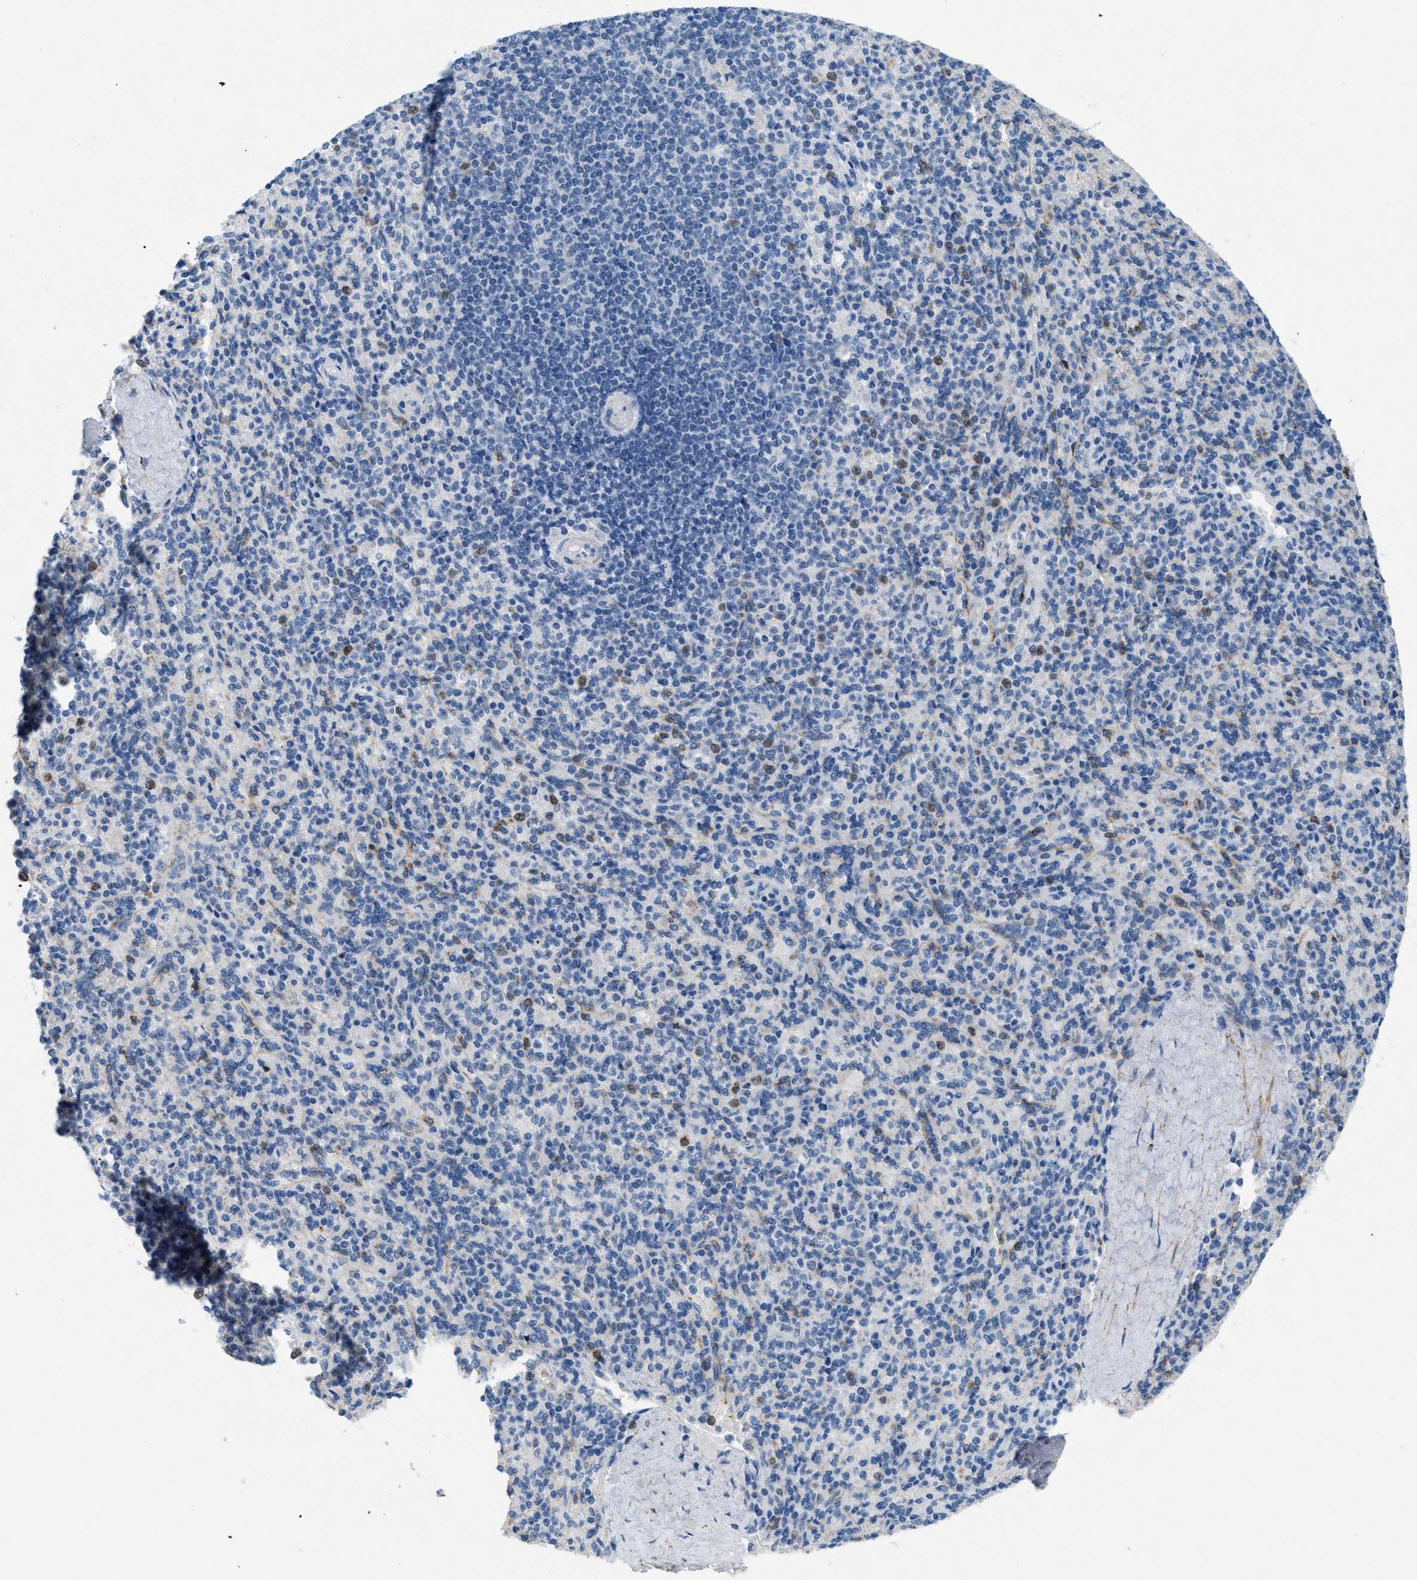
{"staining": {"intensity": "negative", "quantity": "none", "location": "none"}, "tissue": "spleen", "cell_type": "Cells in red pulp", "image_type": "normal", "snomed": [{"axis": "morphology", "description": "Normal tissue, NOS"}, {"axis": "topography", "description": "Spleen"}], "caption": "Immunohistochemical staining of unremarkable human spleen reveals no significant staining in cells in red pulp. (Brightfield microscopy of DAB (3,3'-diaminobenzidine) IHC at high magnification).", "gene": "TASOR", "patient": {"sex": "male", "age": 36}}